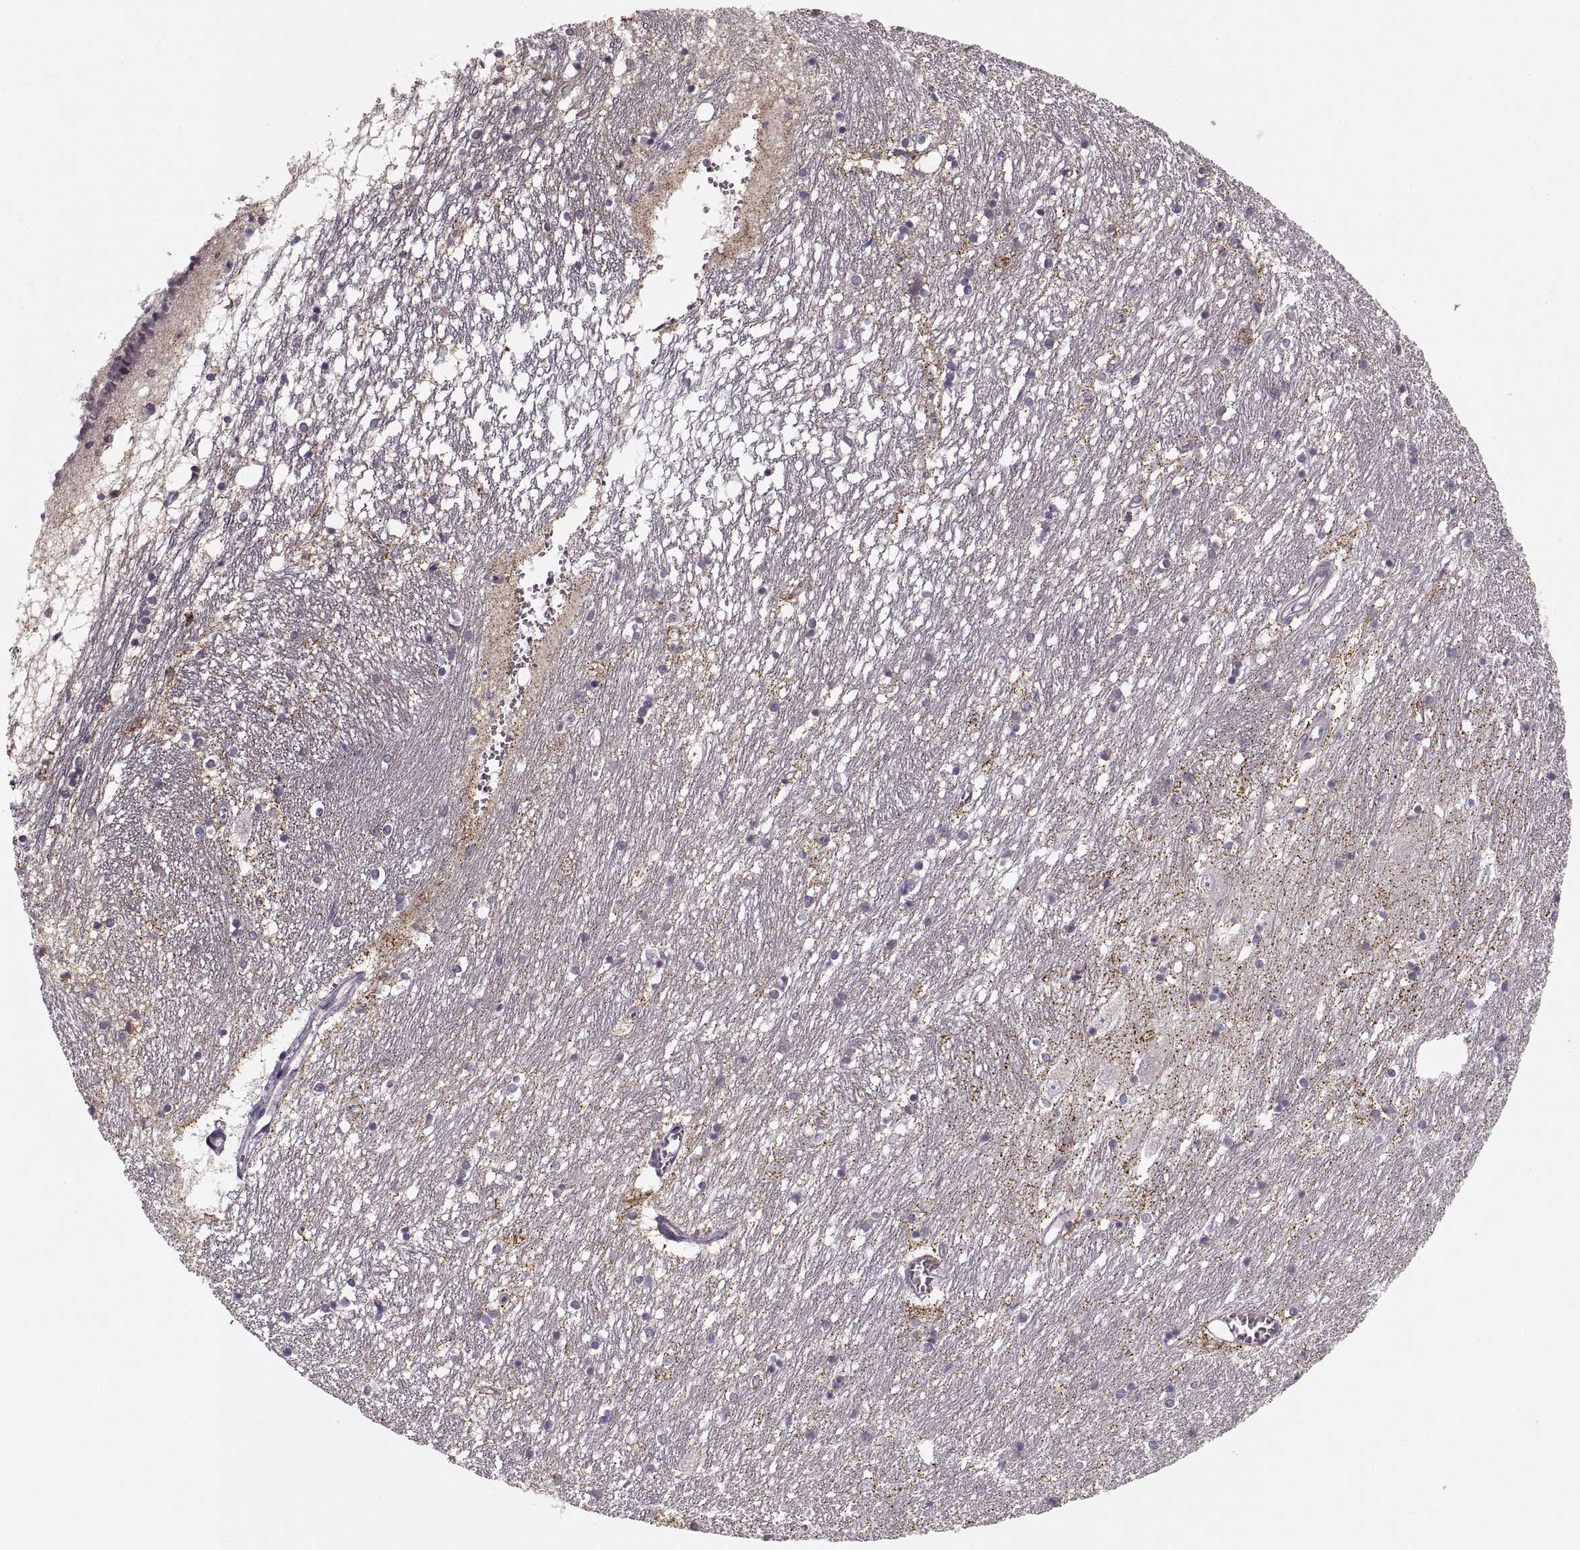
{"staining": {"intensity": "strong", "quantity": "<25%", "location": "cytoplasmic/membranous"}, "tissue": "caudate", "cell_type": "Glial cells", "image_type": "normal", "snomed": [{"axis": "morphology", "description": "Normal tissue, NOS"}, {"axis": "topography", "description": "Lateral ventricle wall"}], "caption": "Immunohistochemistry micrograph of benign caudate stained for a protein (brown), which exhibits medium levels of strong cytoplasmic/membranous staining in approximately <25% of glial cells.", "gene": "ASIC3", "patient": {"sex": "female", "age": 71}}